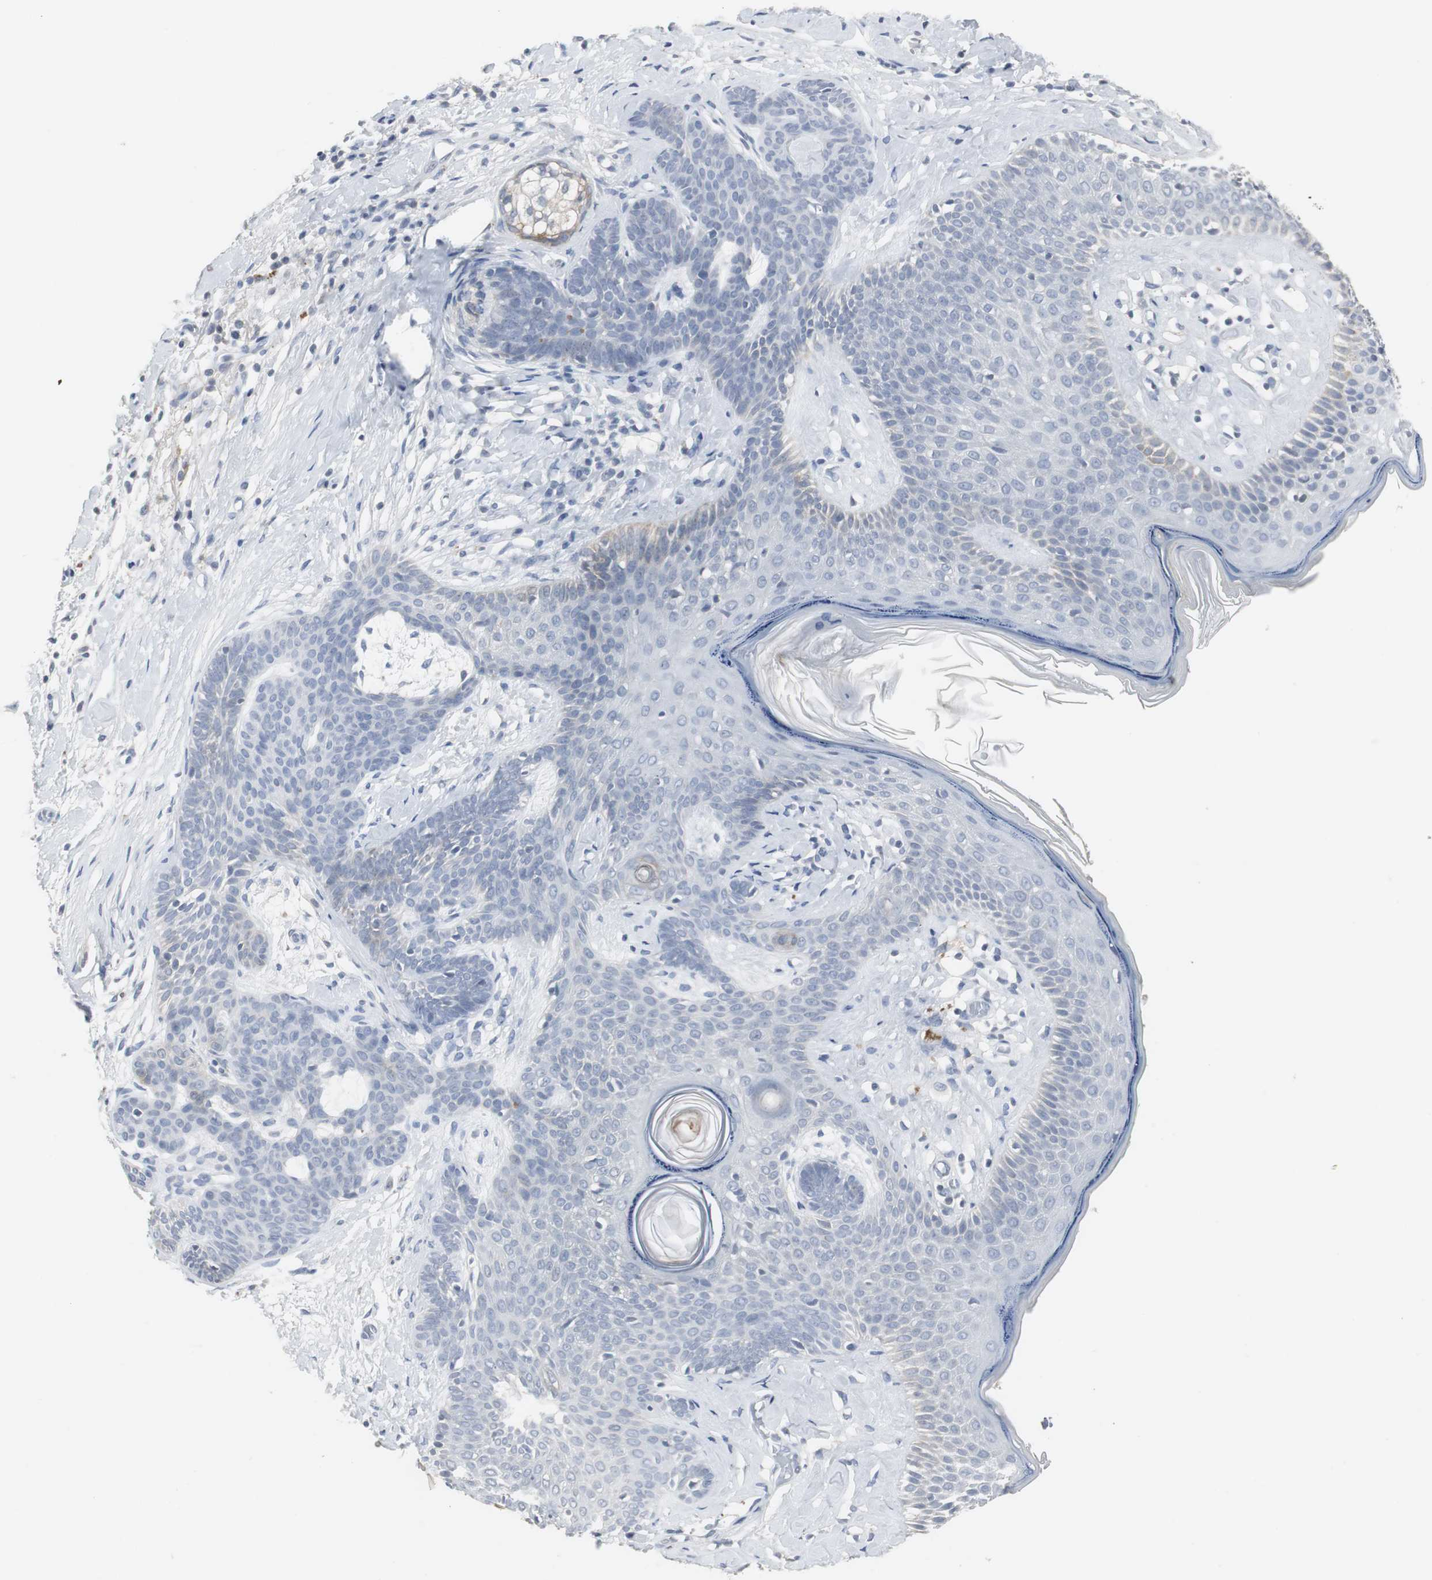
{"staining": {"intensity": "negative", "quantity": "none", "location": "none"}, "tissue": "skin cancer", "cell_type": "Tumor cells", "image_type": "cancer", "snomed": [{"axis": "morphology", "description": "Developmental malformation"}, {"axis": "morphology", "description": "Basal cell carcinoma"}, {"axis": "topography", "description": "Skin"}], "caption": "Immunohistochemistry micrograph of neoplastic tissue: skin cancer (basal cell carcinoma) stained with DAB (3,3'-diaminobenzidine) shows no significant protein expression in tumor cells.", "gene": "PI15", "patient": {"sex": "female", "age": 62}}